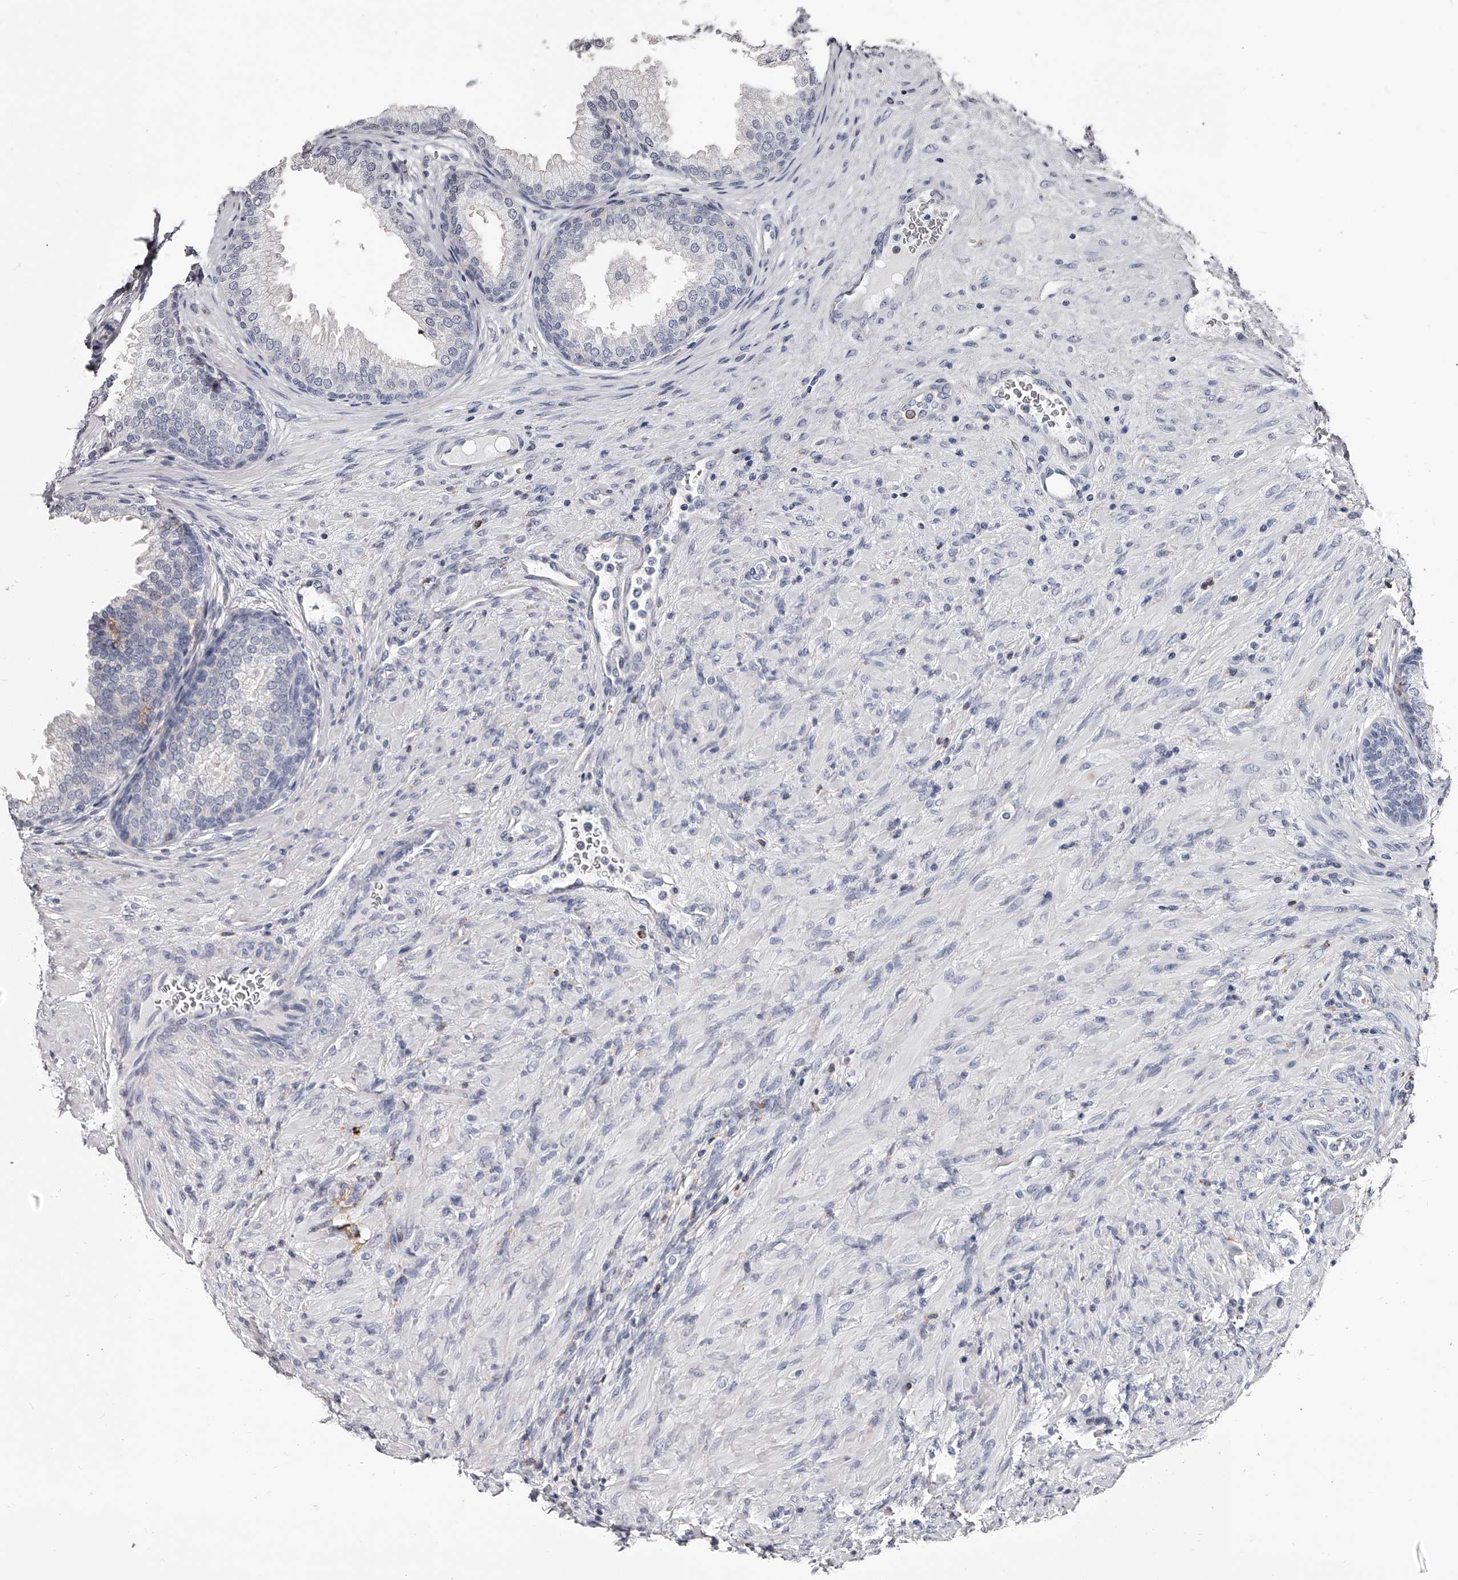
{"staining": {"intensity": "negative", "quantity": "none", "location": "none"}, "tissue": "prostate", "cell_type": "Glandular cells", "image_type": "normal", "snomed": [{"axis": "morphology", "description": "Normal tissue, NOS"}, {"axis": "topography", "description": "Prostate"}], "caption": "A high-resolution histopathology image shows immunohistochemistry staining of unremarkable prostate, which demonstrates no significant expression in glandular cells. (DAB IHC, high magnification).", "gene": "PACSIN1", "patient": {"sex": "male", "age": 76}}